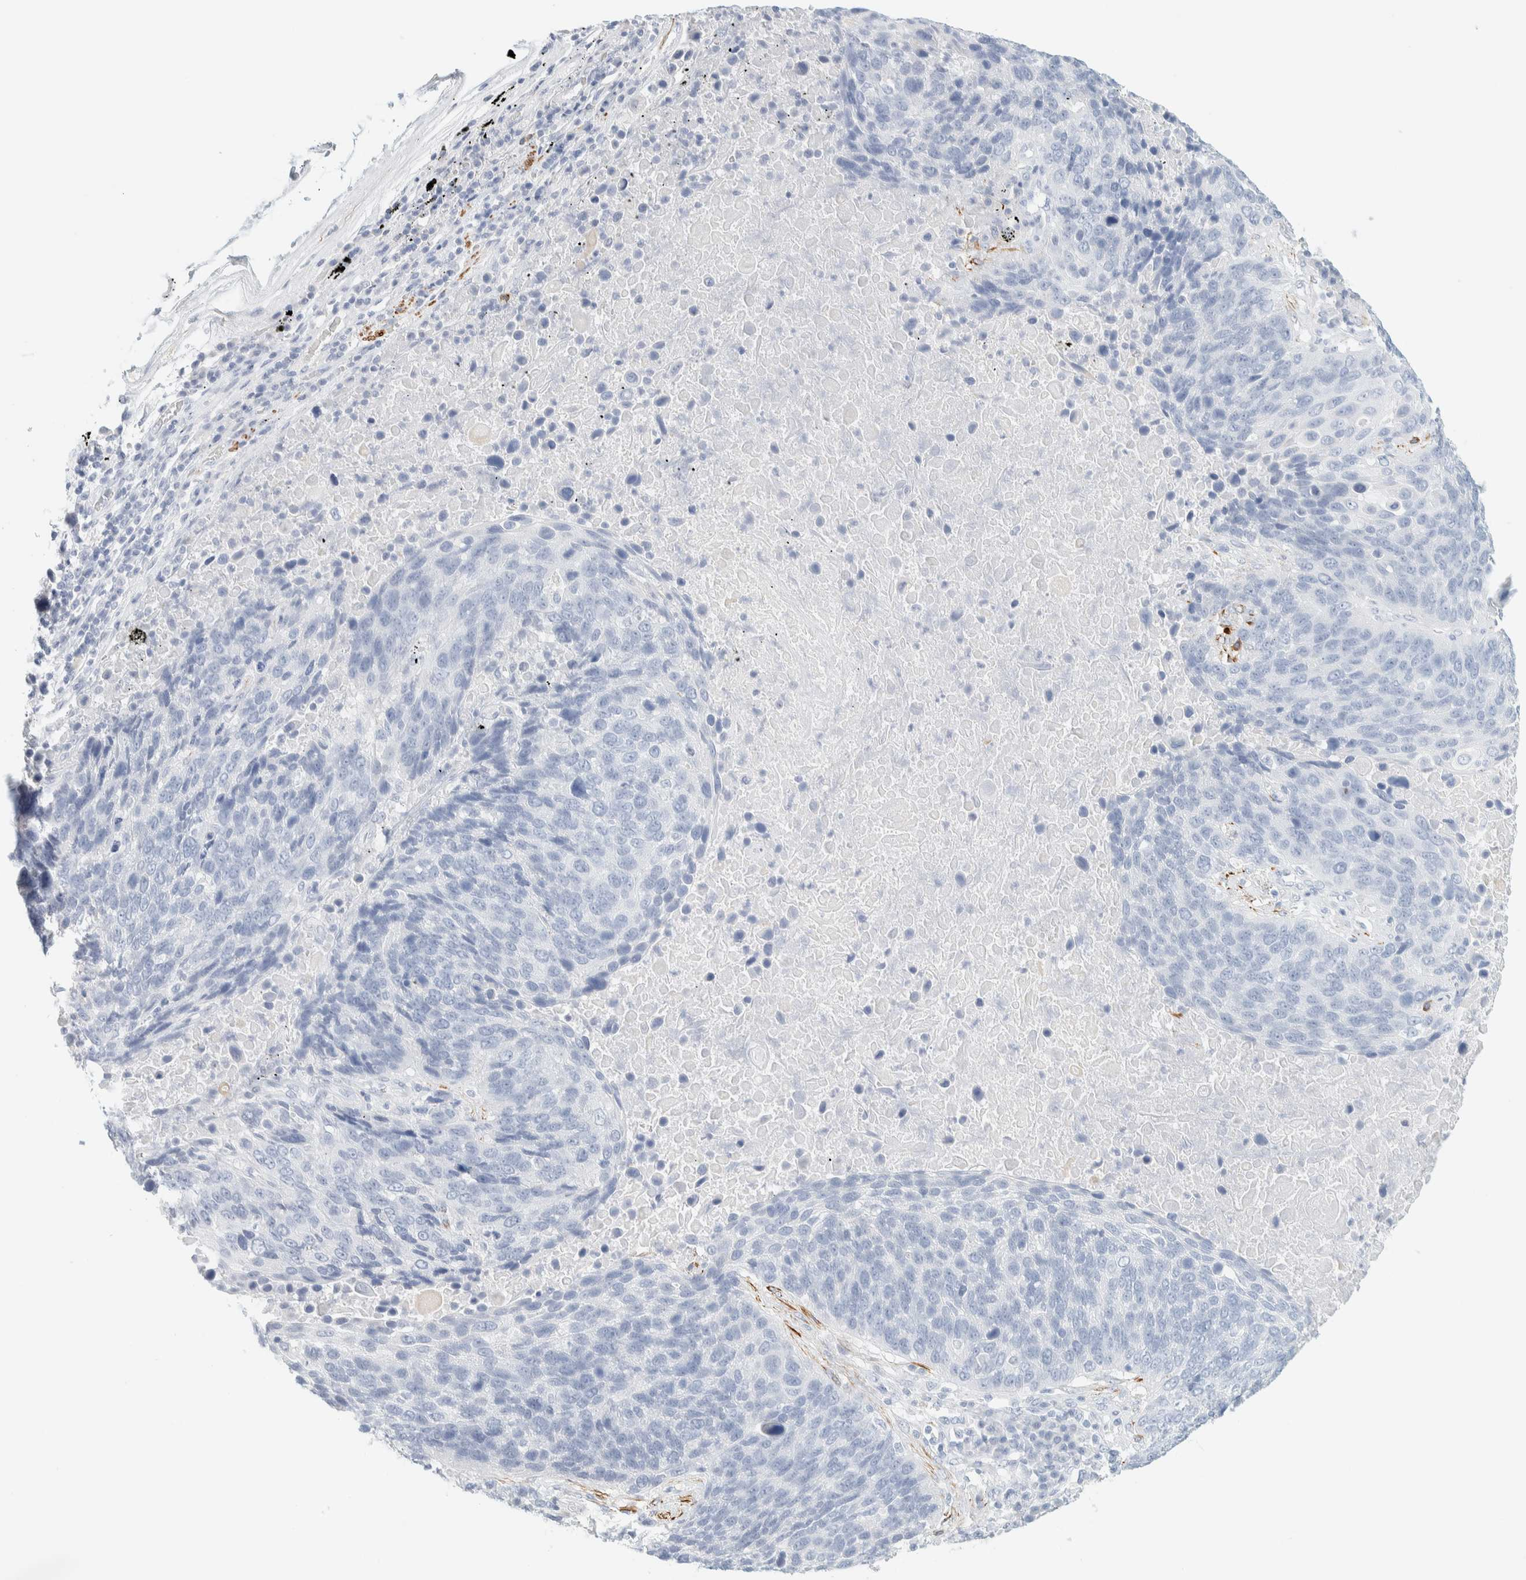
{"staining": {"intensity": "negative", "quantity": "none", "location": "none"}, "tissue": "lung cancer", "cell_type": "Tumor cells", "image_type": "cancer", "snomed": [{"axis": "morphology", "description": "Squamous cell carcinoma, NOS"}, {"axis": "topography", "description": "Lung"}], "caption": "Tumor cells show no significant protein staining in lung cancer (squamous cell carcinoma).", "gene": "AFMID", "patient": {"sex": "male", "age": 66}}